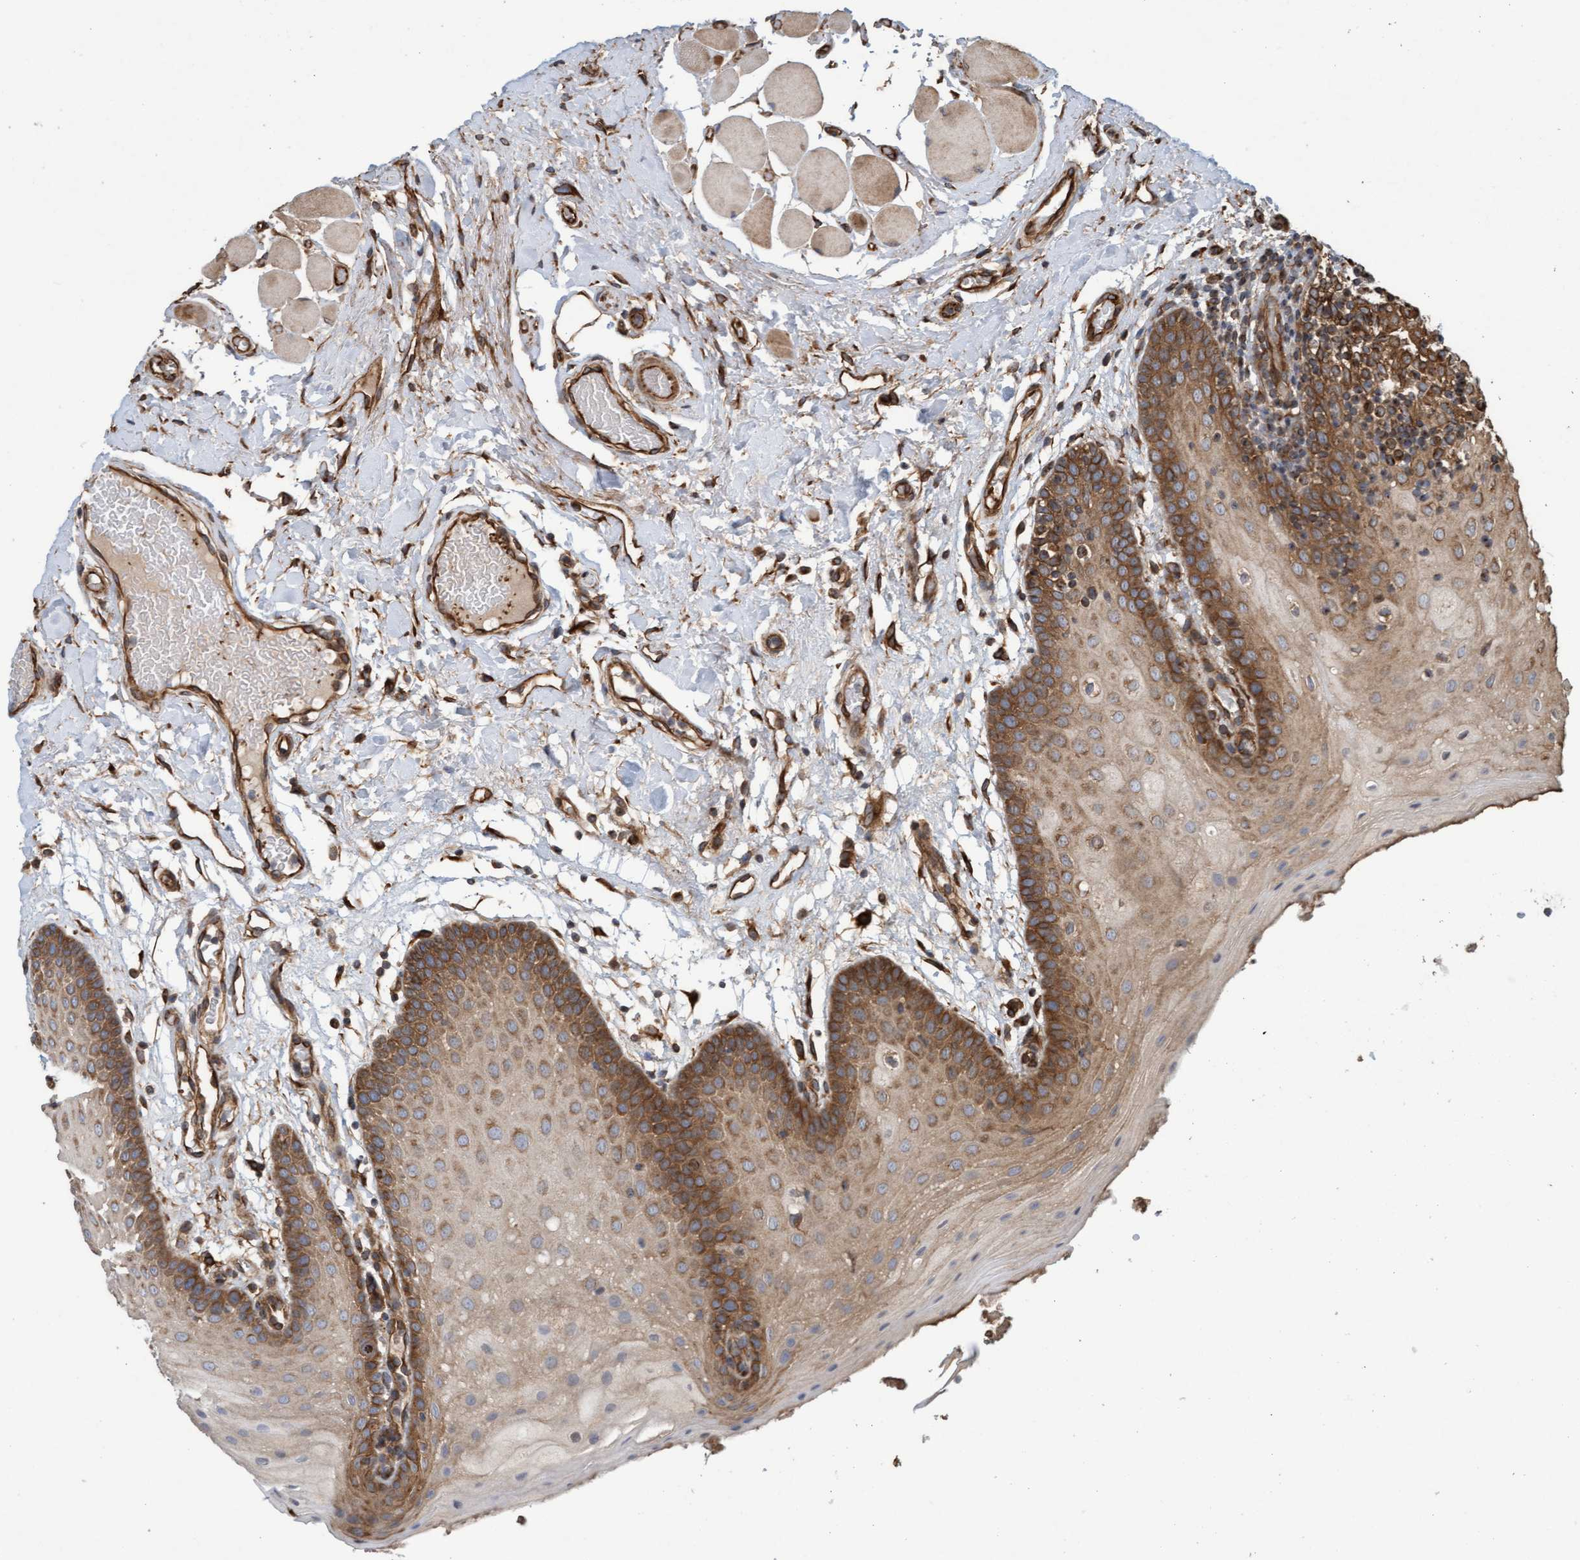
{"staining": {"intensity": "strong", "quantity": ">75%", "location": "cytoplasmic/membranous"}, "tissue": "oral mucosa", "cell_type": "Squamous epithelial cells", "image_type": "normal", "snomed": [{"axis": "morphology", "description": "Normal tissue, NOS"}, {"axis": "morphology", "description": "Squamous cell carcinoma, NOS"}, {"axis": "topography", "description": "Oral tissue"}, {"axis": "topography", "description": "Head-Neck"}], "caption": "Immunohistochemical staining of normal human oral mucosa exhibits >75% levels of strong cytoplasmic/membranous protein expression in approximately >75% of squamous epithelial cells. Ihc stains the protein in brown and the nuclei are stained blue.", "gene": "CDC42EP4", "patient": {"sex": "male", "age": 71}}